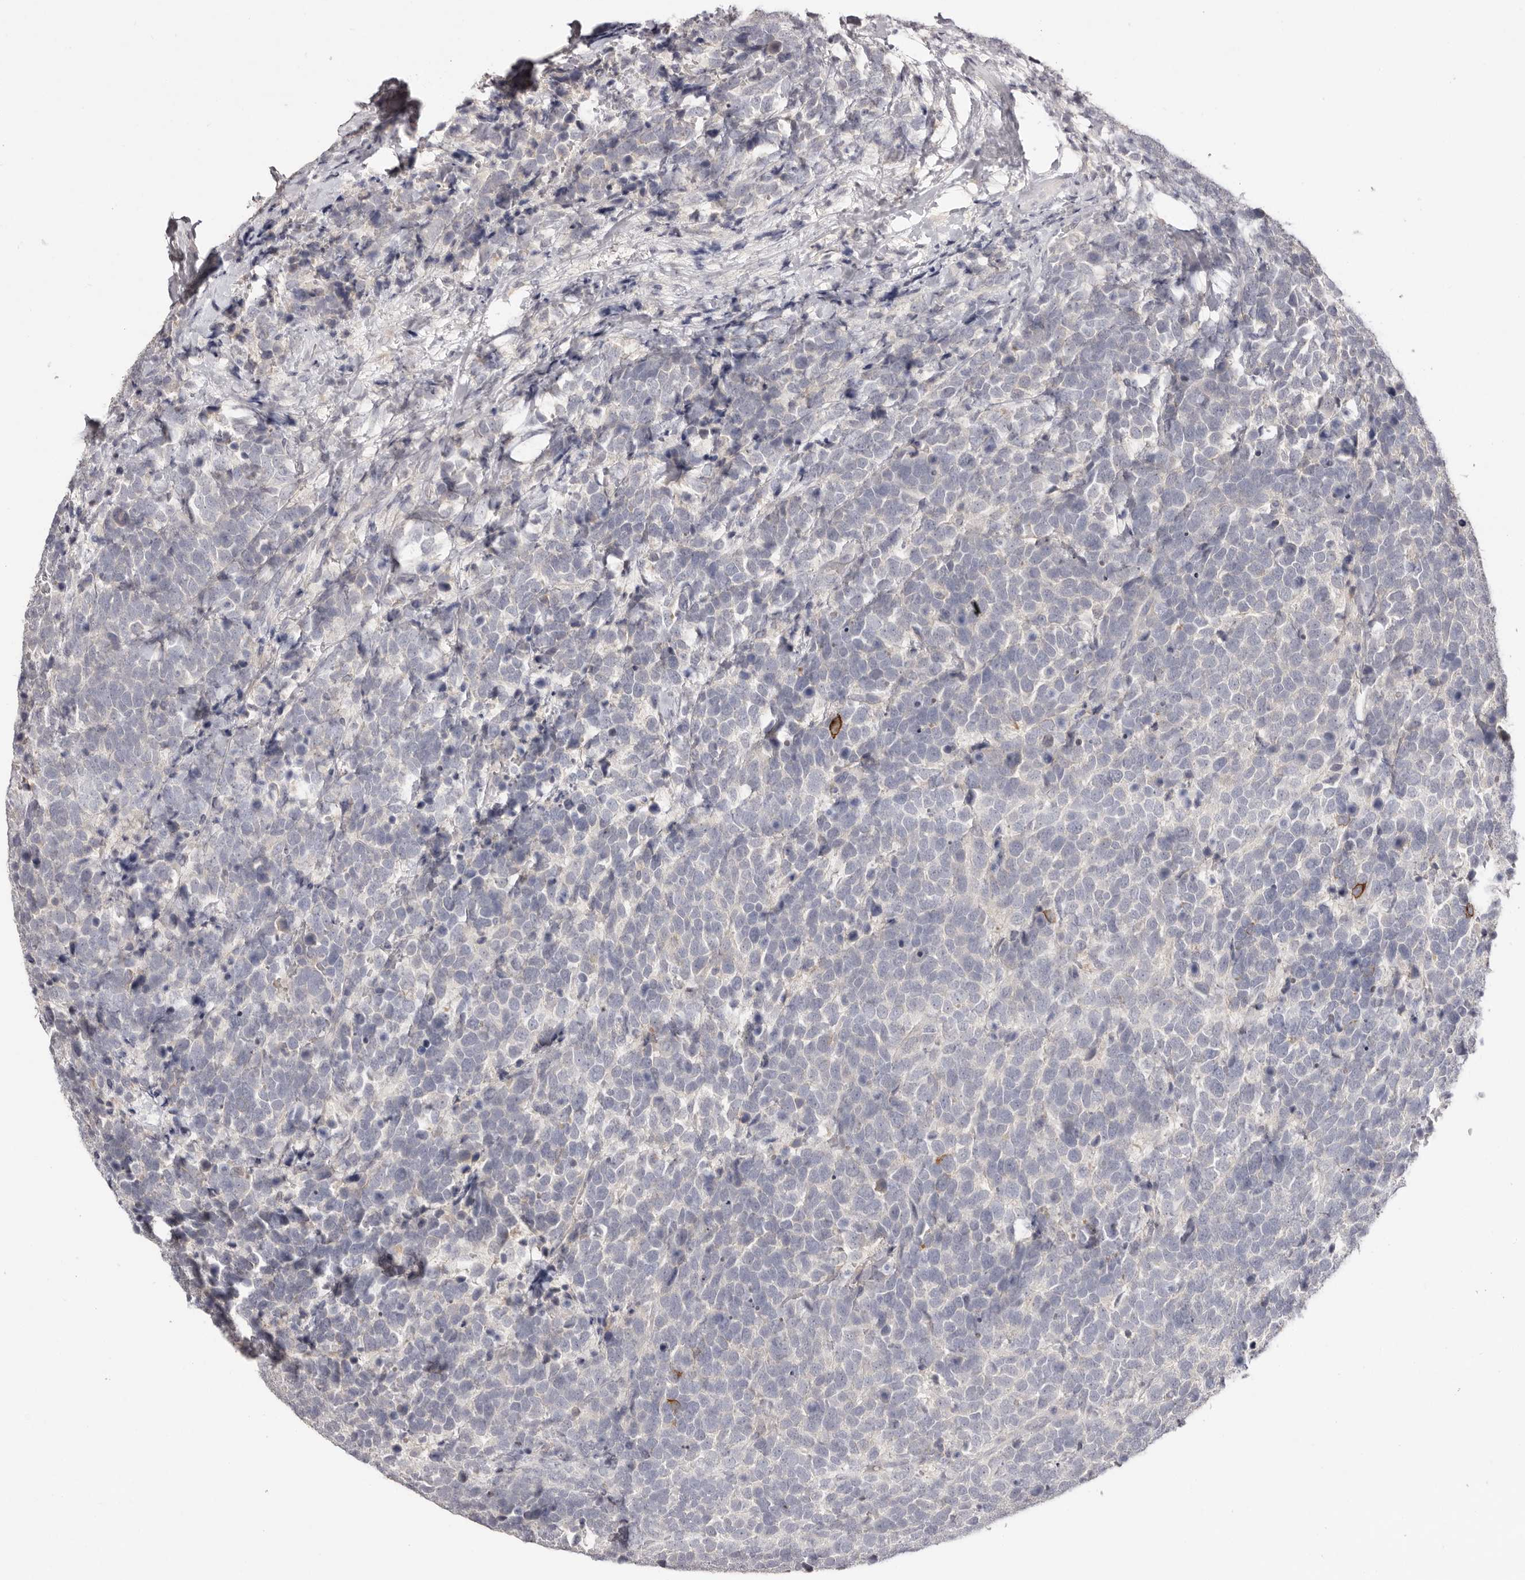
{"staining": {"intensity": "negative", "quantity": "none", "location": "none"}, "tissue": "urothelial cancer", "cell_type": "Tumor cells", "image_type": "cancer", "snomed": [{"axis": "morphology", "description": "Urothelial carcinoma, High grade"}, {"axis": "topography", "description": "Urinary bladder"}], "caption": "IHC photomicrograph of neoplastic tissue: human urothelial cancer stained with DAB demonstrates no significant protein expression in tumor cells.", "gene": "SCUBE2", "patient": {"sex": "female", "age": 82}}